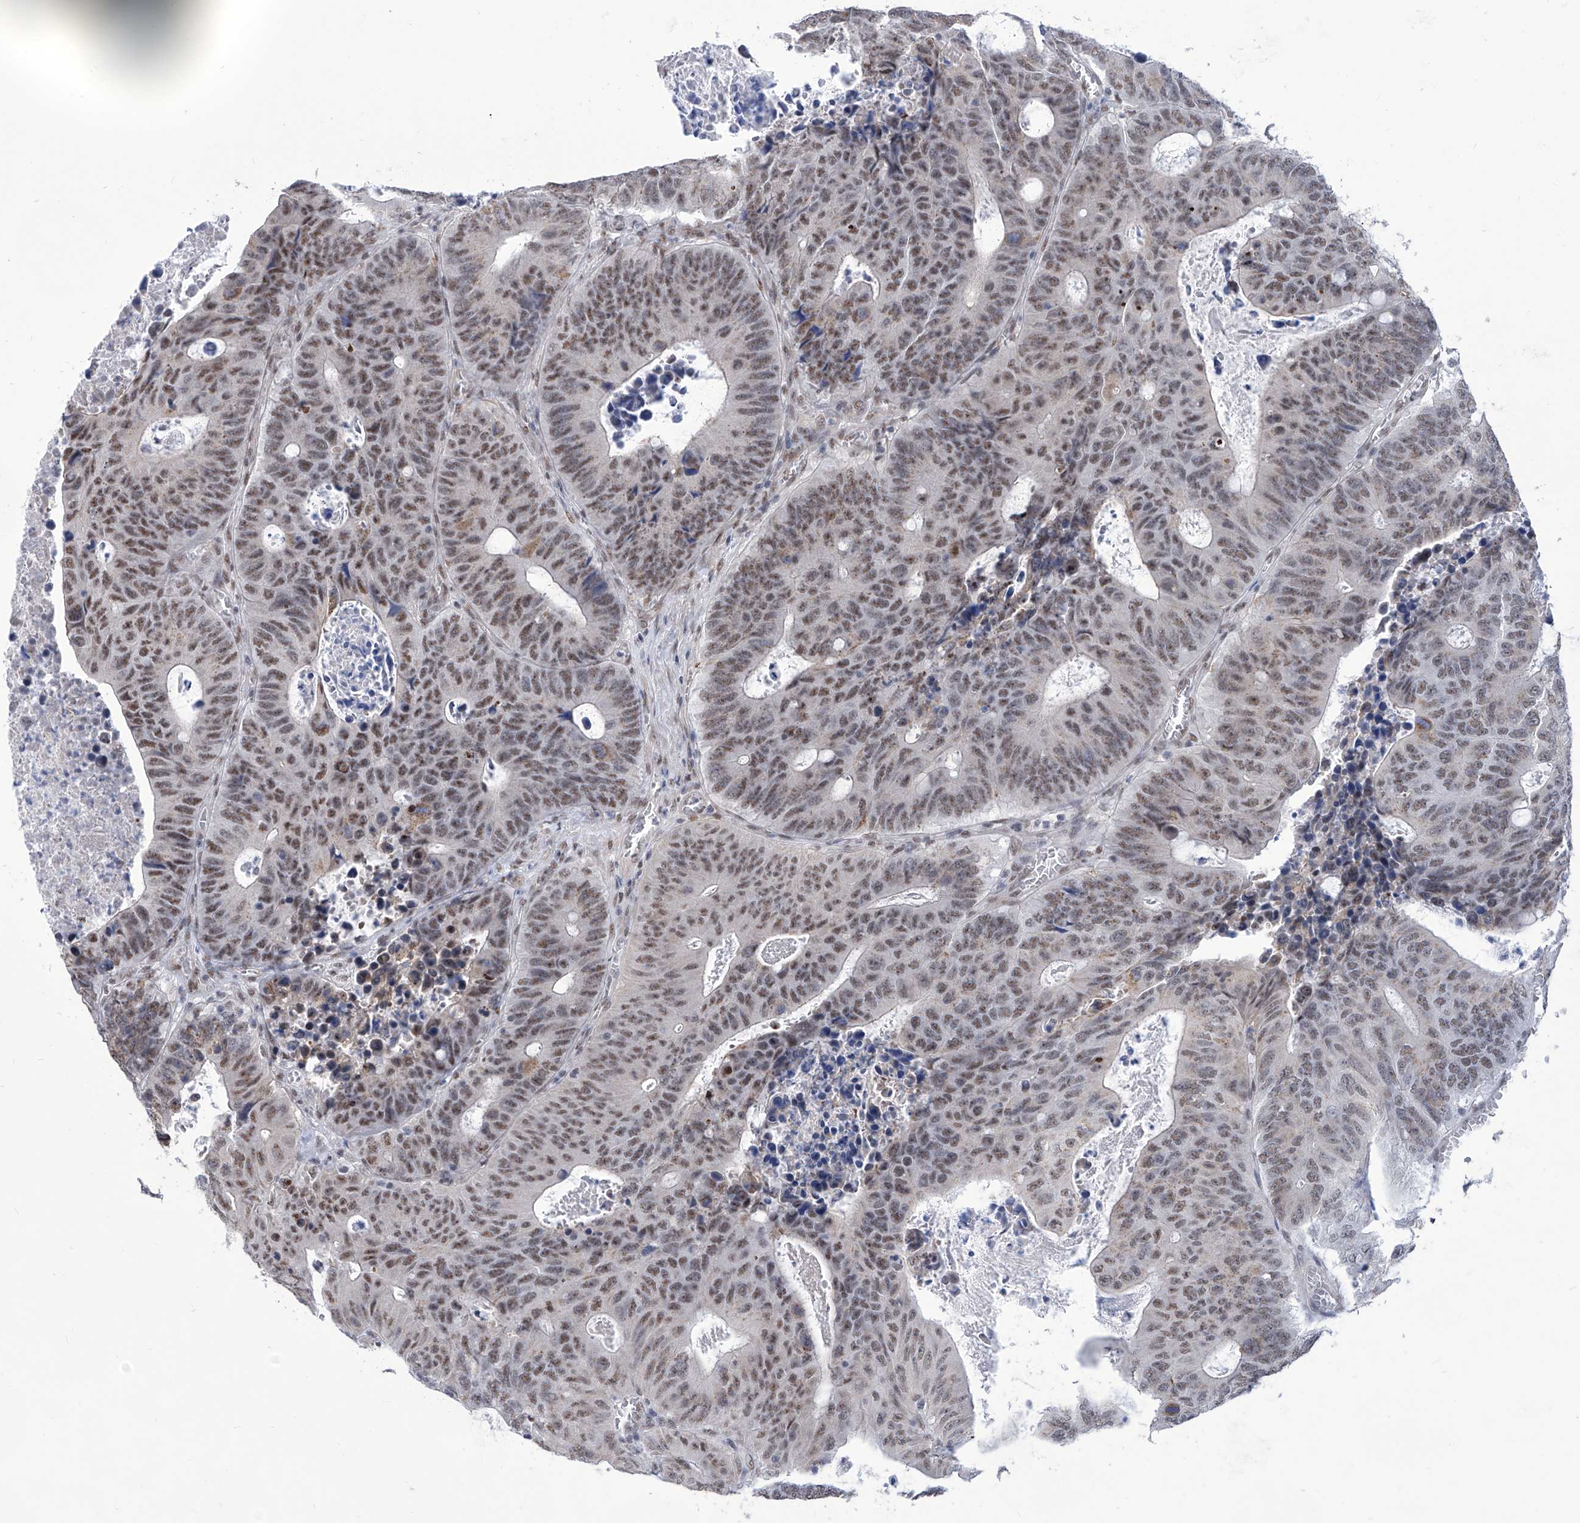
{"staining": {"intensity": "moderate", "quantity": ">75%", "location": "nuclear"}, "tissue": "colorectal cancer", "cell_type": "Tumor cells", "image_type": "cancer", "snomed": [{"axis": "morphology", "description": "Adenocarcinoma, NOS"}, {"axis": "topography", "description": "Colon"}], "caption": "DAB (3,3'-diaminobenzidine) immunohistochemical staining of colorectal cancer exhibits moderate nuclear protein staining in about >75% of tumor cells.", "gene": "SART1", "patient": {"sex": "male", "age": 87}}